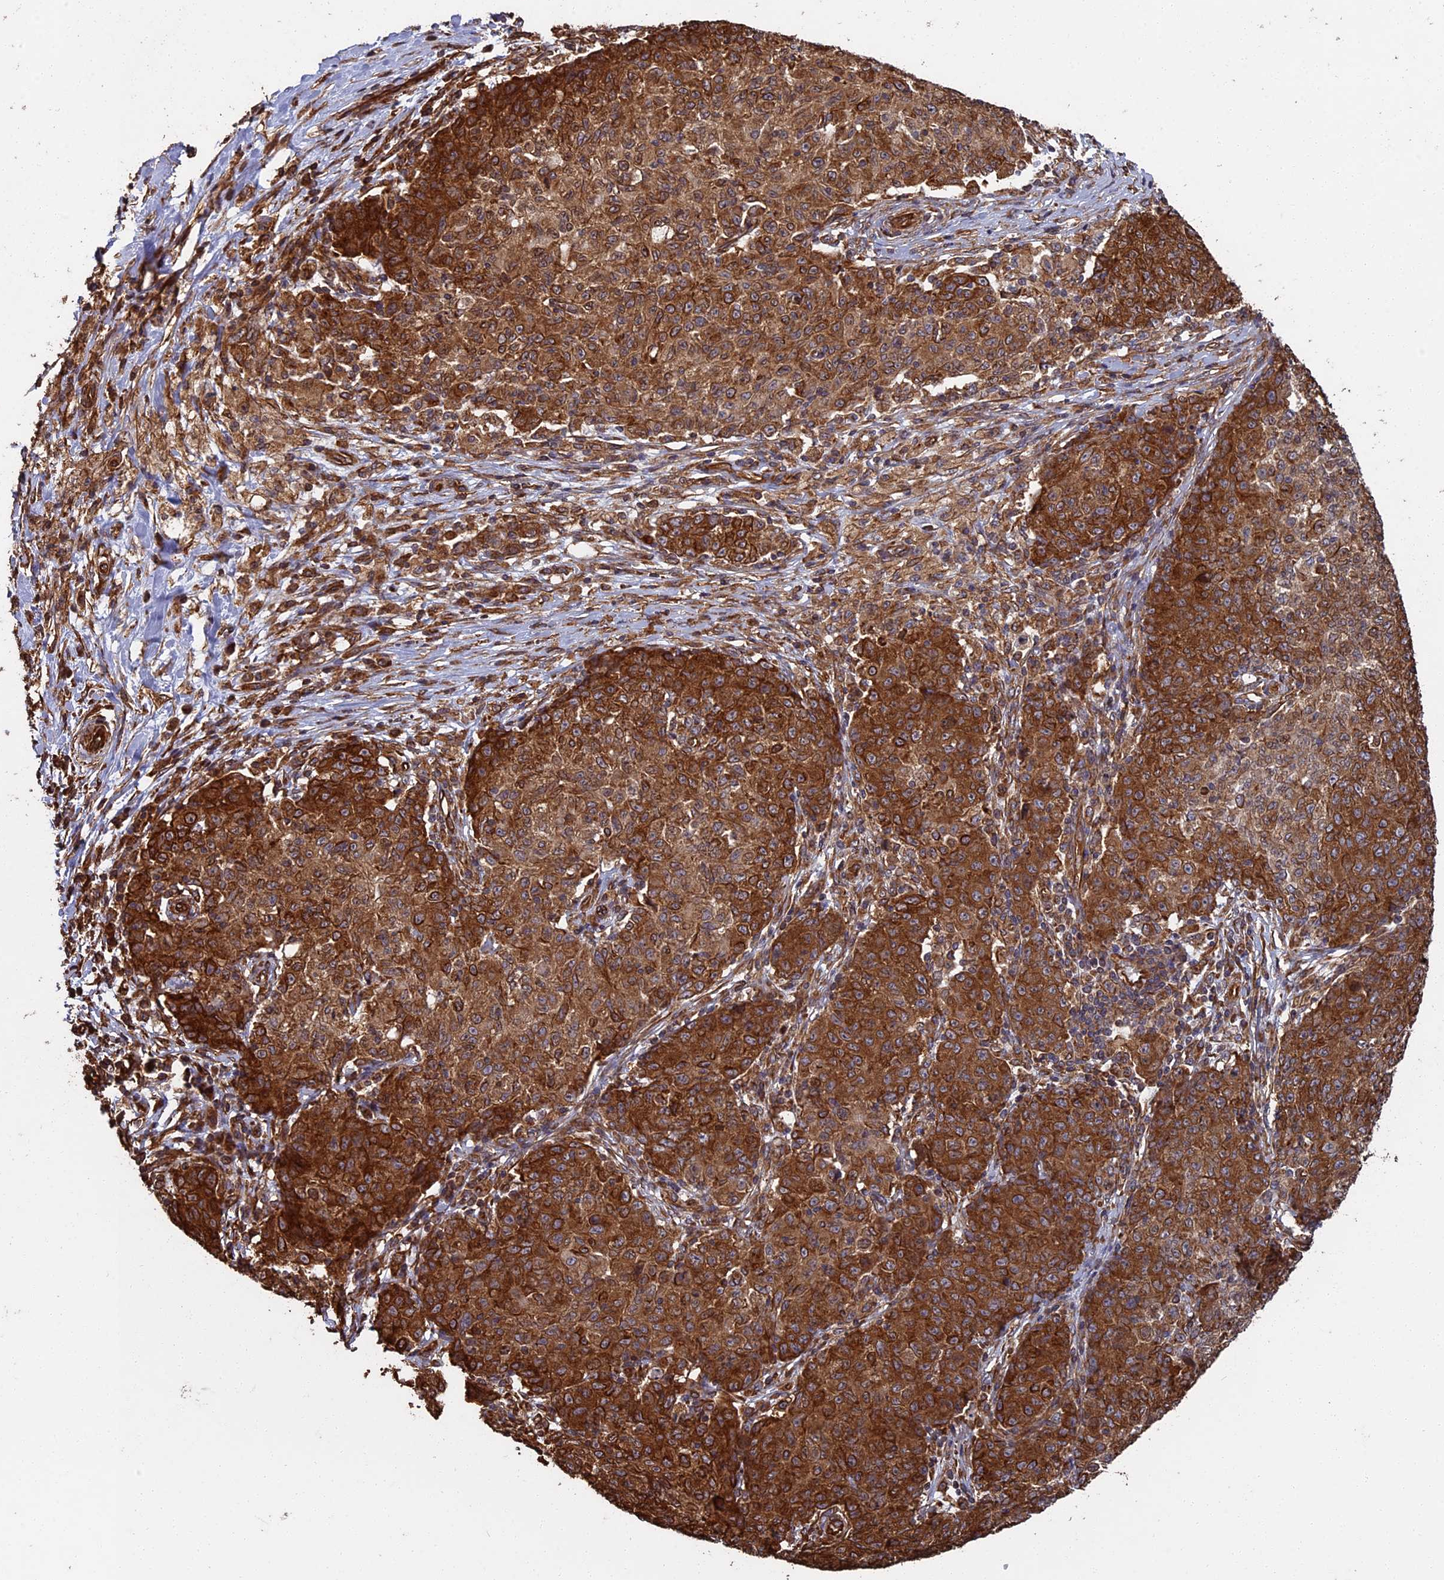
{"staining": {"intensity": "strong", "quantity": ">75%", "location": "cytoplasmic/membranous"}, "tissue": "ovarian cancer", "cell_type": "Tumor cells", "image_type": "cancer", "snomed": [{"axis": "morphology", "description": "Carcinoma, endometroid"}, {"axis": "topography", "description": "Ovary"}], "caption": "This photomicrograph reveals immunohistochemistry (IHC) staining of human ovarian endometroid carcinoma, with high strong cytoplasmic/membranous staining in about >75% of tumor cells.", "gene": "CCDC124", "patient": {"sex": "female", "age": 42}}